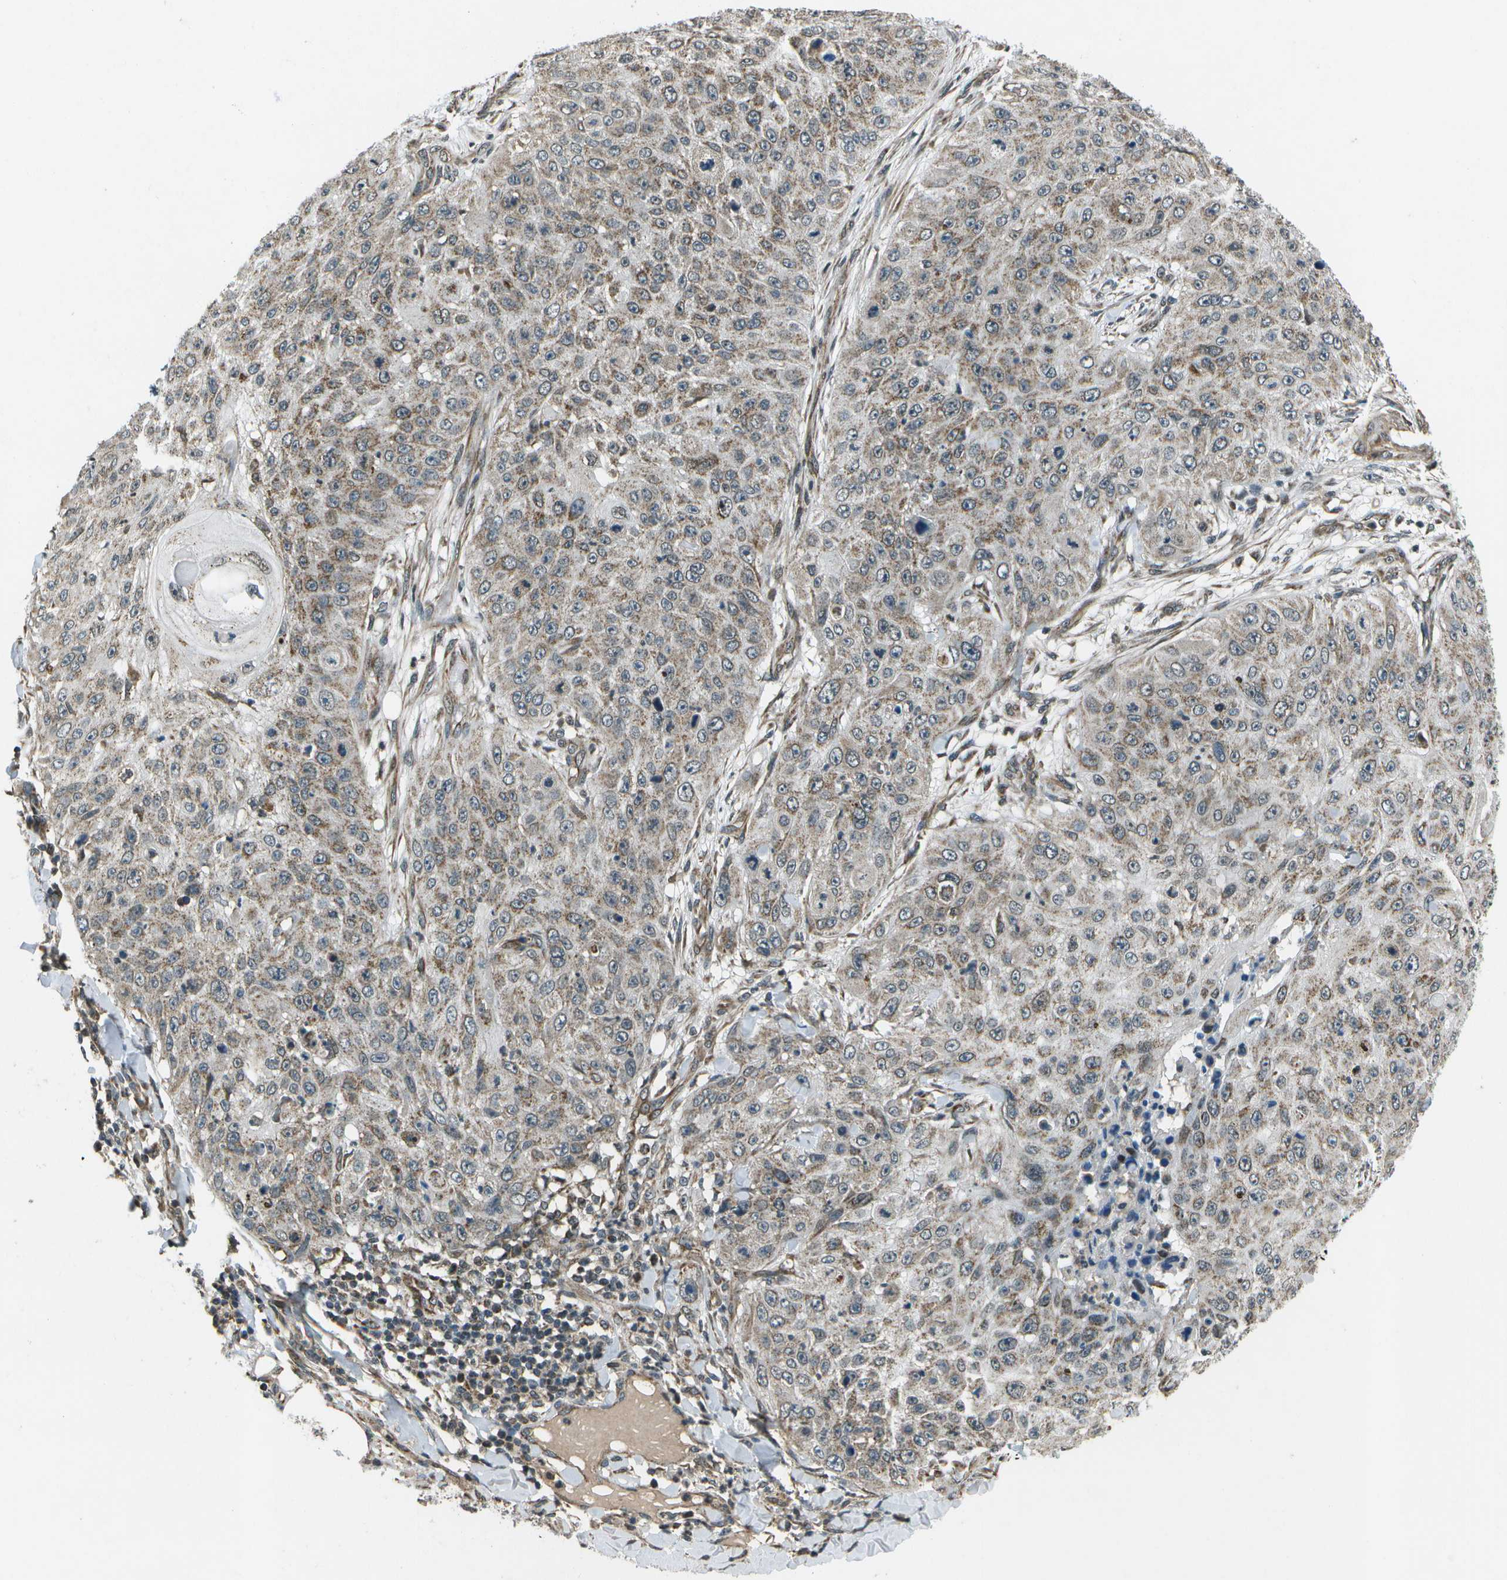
{"staining": {"intensity": "weak", "quantity": ">75%", "location": "cytoplasmic/membranous"}, "tissue": "skin cancer", "cell_type": "Tumor cells", "image_type": "cancer", "snomed": [{"axis": "morphology", "description": "Squamous cell carcinoma, NOS"}, {"axis": "topography", "description": "Skin"}], "caption": "Skin squamous cell carcinoma tissue demonstrates weak cytoplasmic/membranous positivity in about >75% of tumor cells (Stains: DAB (3,3'-diaminobenzidine) in brown, nuclei in blue, Microscopy: brightfield microscopy at high magnification).", "gene": "EIF2AK1", "patient": {"sex": "female", "age": 80}}